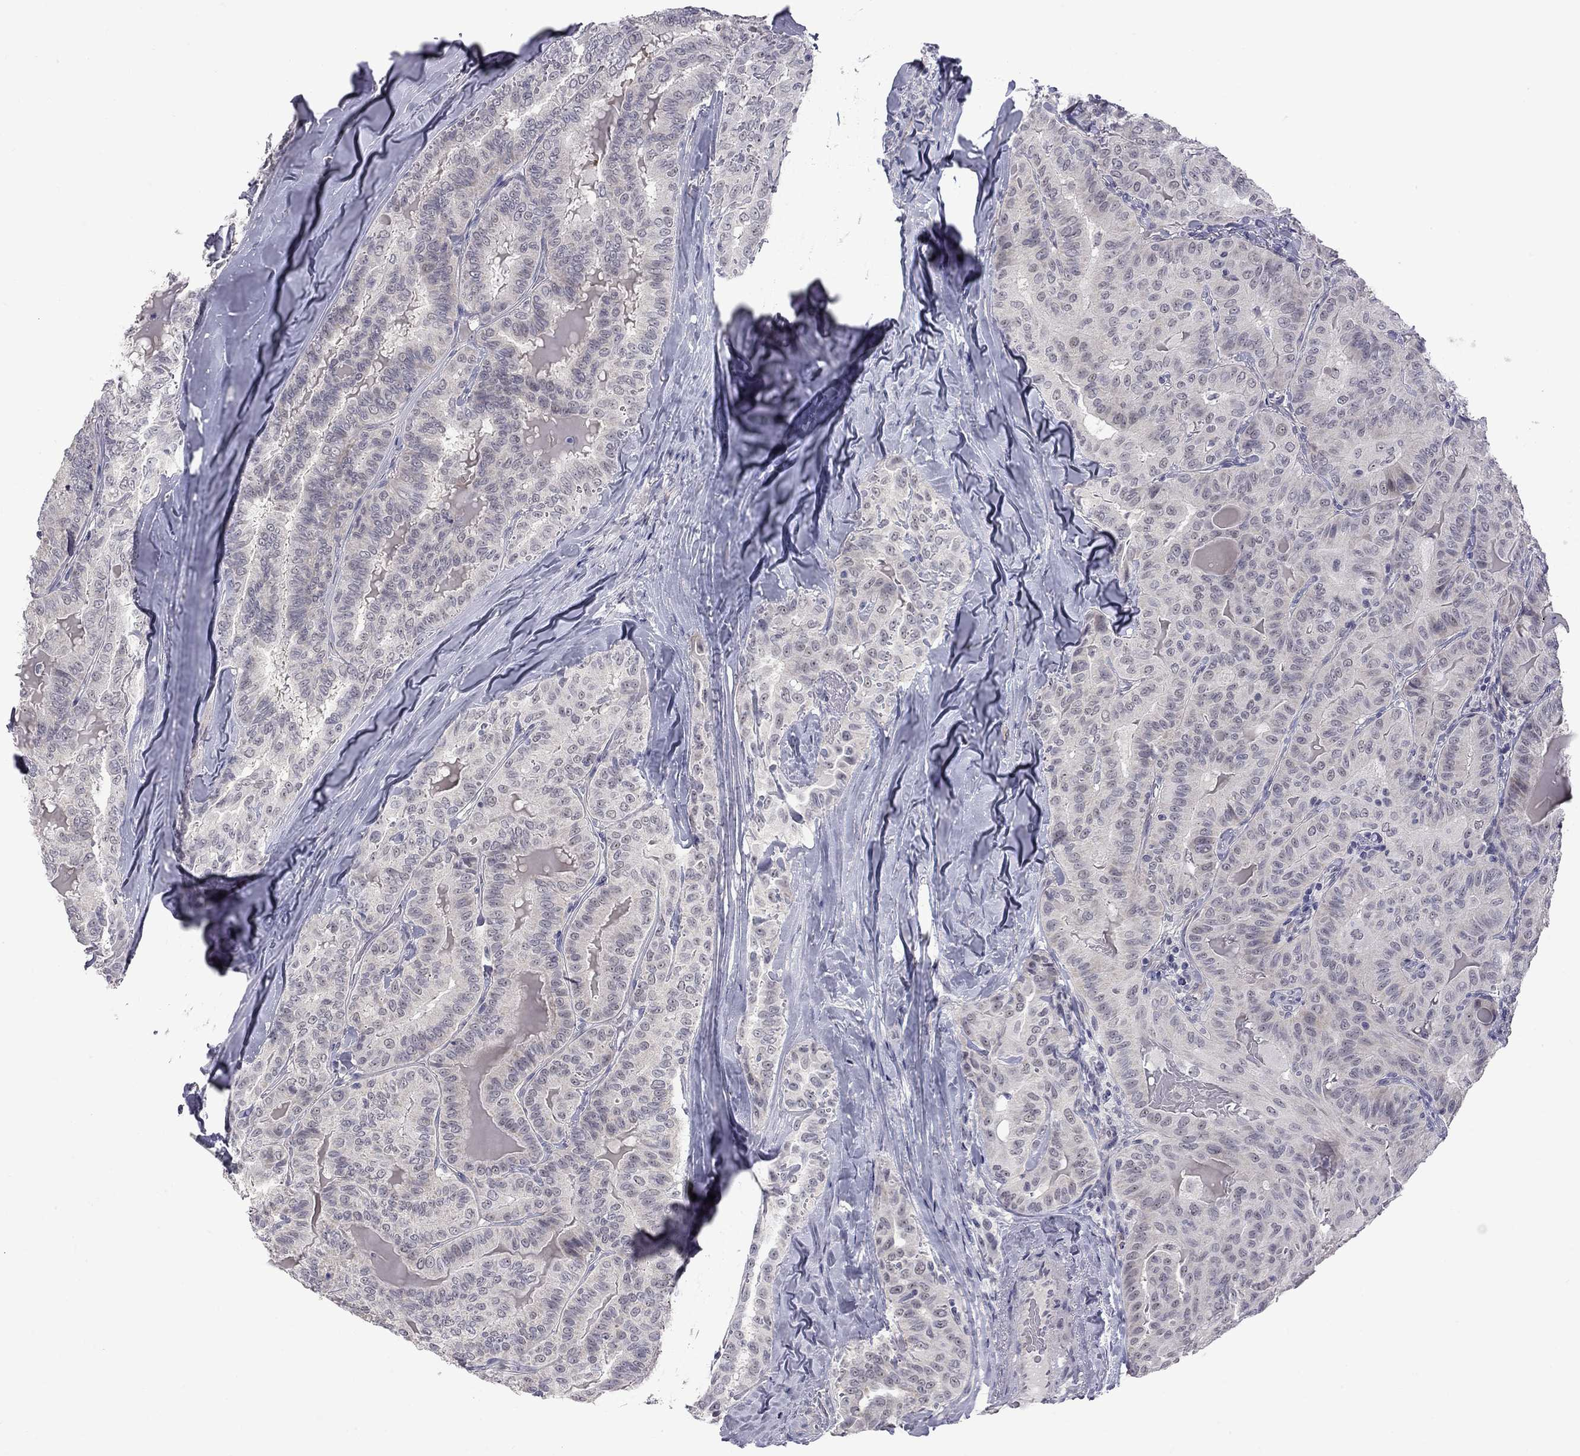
{"staining": {"intensity": "negative", "quantity": "none", "location": "none"}, "tissue": "thyroid cancer", "cell_type": "Tumor cells", "image_type": "cancer", "snomed": [{"axis": "morphology", "description": "Papillary adenocarcinoma, NOS"}, {"axis": "topography", "description": "Thyroid gland"}], "caption": "The immunohistochemistry photomicrograph has no significant staining in tumor cells of thyroid cancer (papillary adenocarcinoma) tissue.", "gene": "GSG1L", "patient": {"sex": "female", "age": 68}}